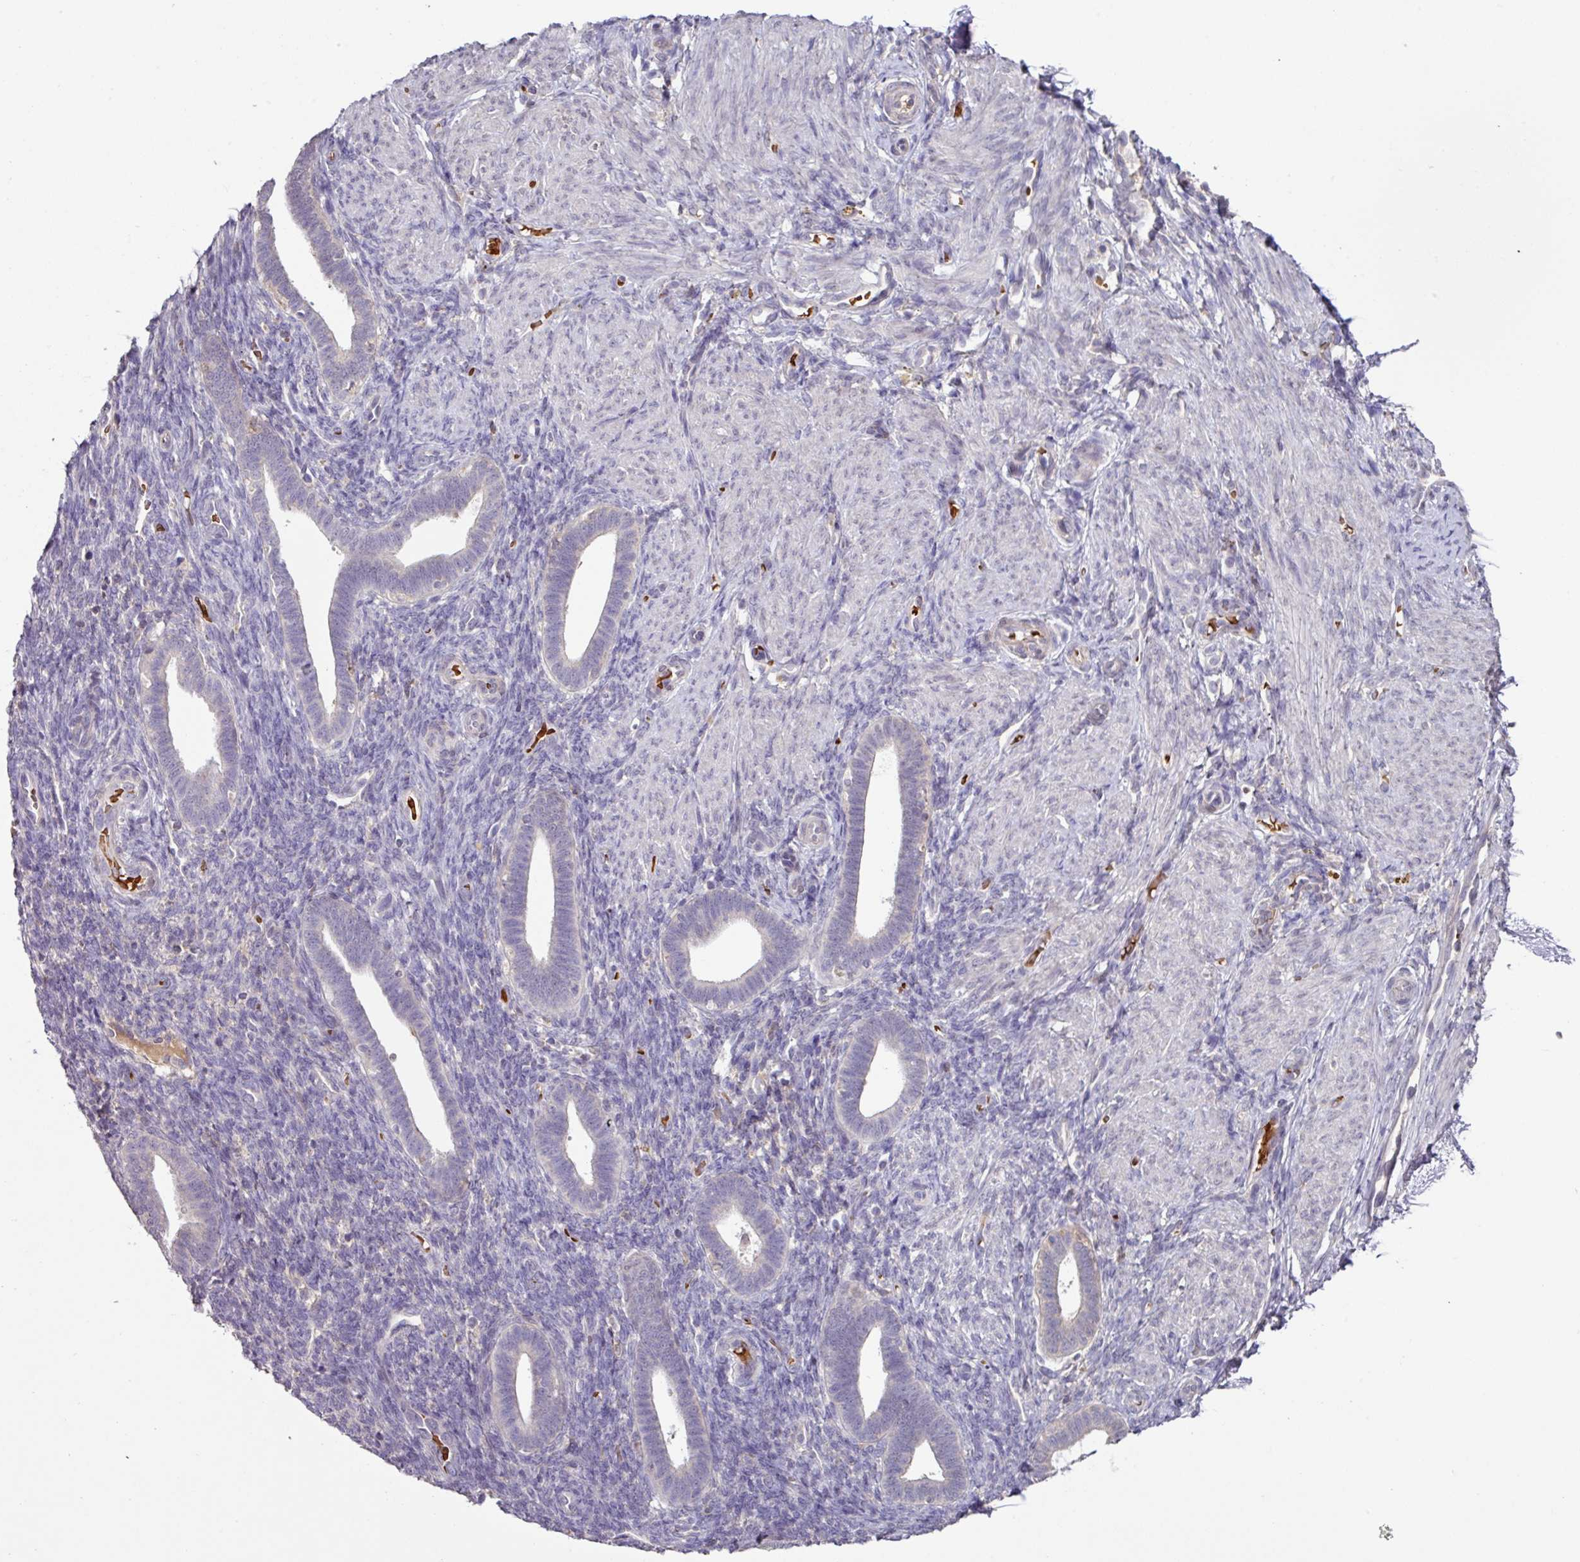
{"staining": {"intensity": "negative", "quantity": "none", "location": "none"}, "tissue": "endometrium", "cell_type": "Cells in endometrial stroma", "image_type": "normal", "snomed": [{"axis": "morphology", "description": "Normal tissue, NOS"}, {"axis": "topography", "description": "Endometrium"}], "caption": "This is an IHC photomicrograph of unremarkable human endometrium. There is no staining in cells in endometrial stroma.", "gene": "SLC5A10", "patient": {"sex": "female", "age": 34}}